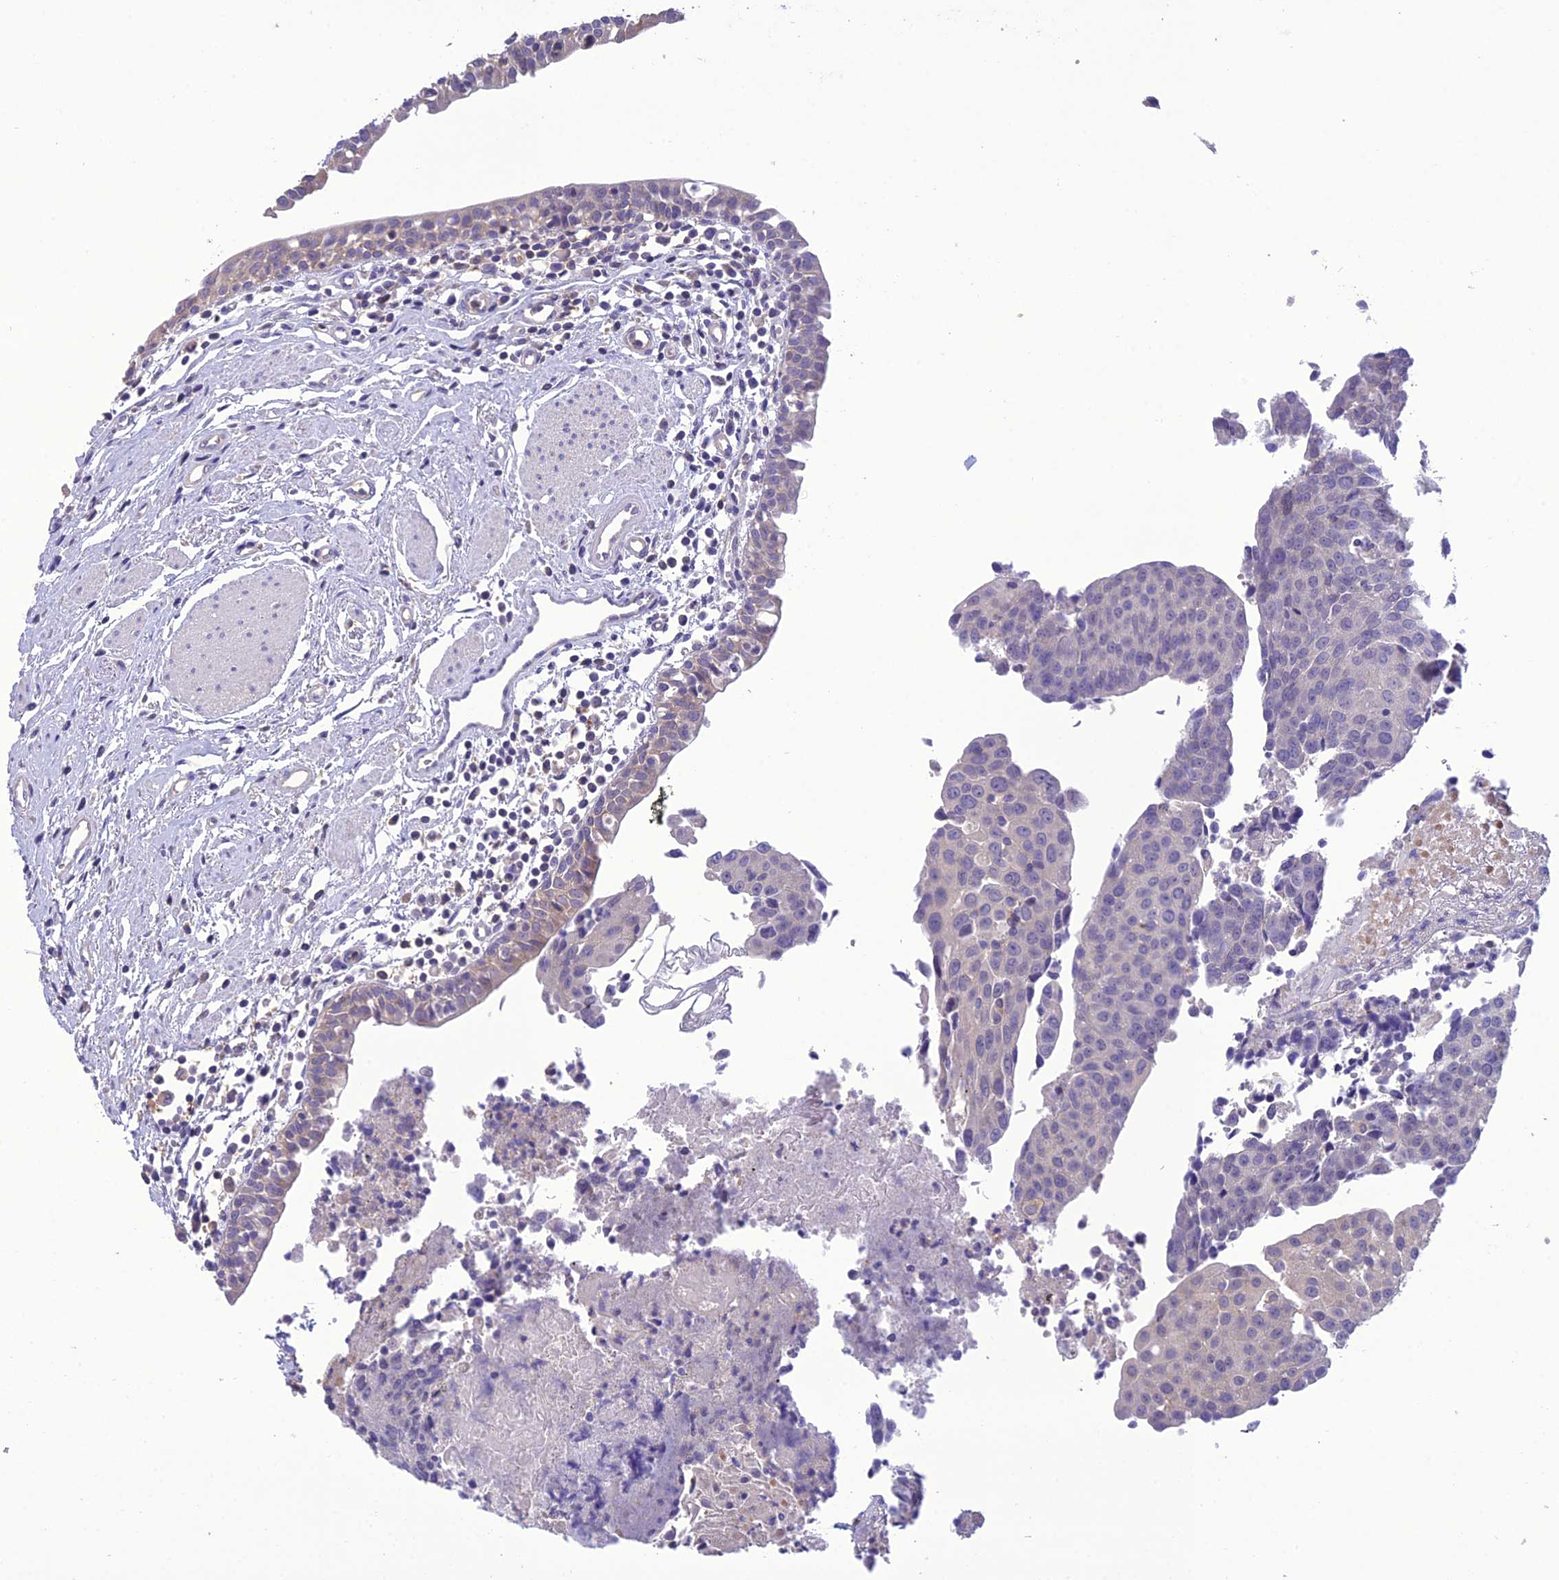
{"staining": {"intensity": "negative", "quantity": "none", "location": "none"}, "tissue": "urothelial cancer", "cell_type": "Tumor cells", "image_type": "cancer", "snomed": [{"axis": "morphology", "description": "Urothelial carcinoma, High grade"}, {"axis": "topography", "description": "Urinary bladder"}], "caption": "Urothelial cancer was stained to show a protein in brown. There is no significant positivity in tumor cells.", "gene": "SNX24", "patient": {"sex": "female", "age": 85}}